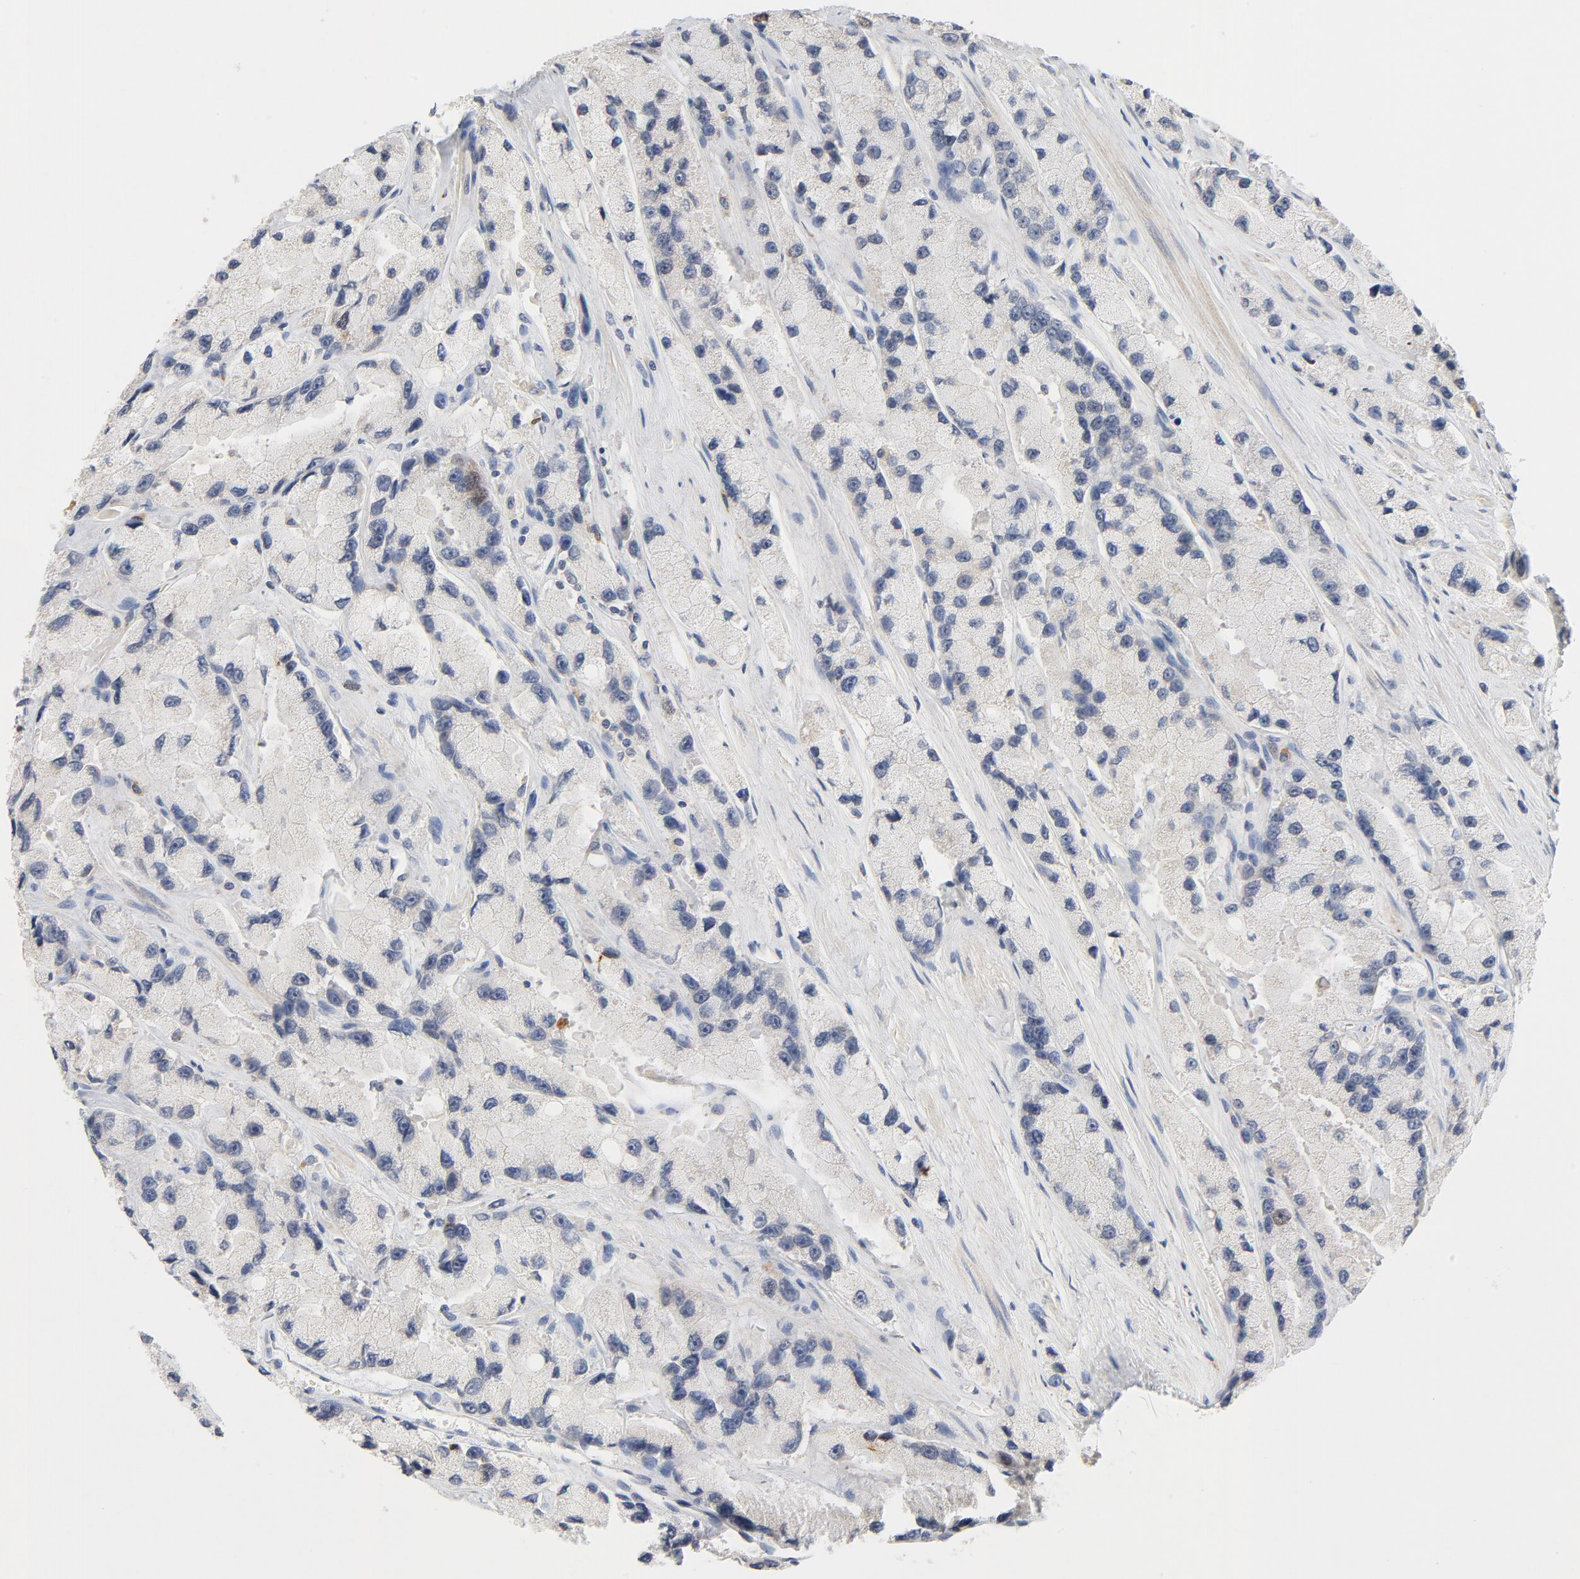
{"staining": {"intensity": "moderate", "quantity": "<25%", "location": "nuclear"}, "tissue": "prostate cancer", "cell_type": "Tumor cells", "image_type": "cancer", "snomed": [{"axis": "morphology", "description": "Adenocarcinoma, High grade"}, {"axis": "topography", "description": "Prostate"}], "caption": "IHC photomicrograph of neoplastic tissue: prostate high-grade adenocarcinoma stained using immunohistochemistry (IHC) reveals low levels of moderate protein expression localized specifically in the nuclear of tumor cells, appearing as a nuclear brown color.", "gene": "BIRC5", "patient": {"sex": "male", "age": 58}}